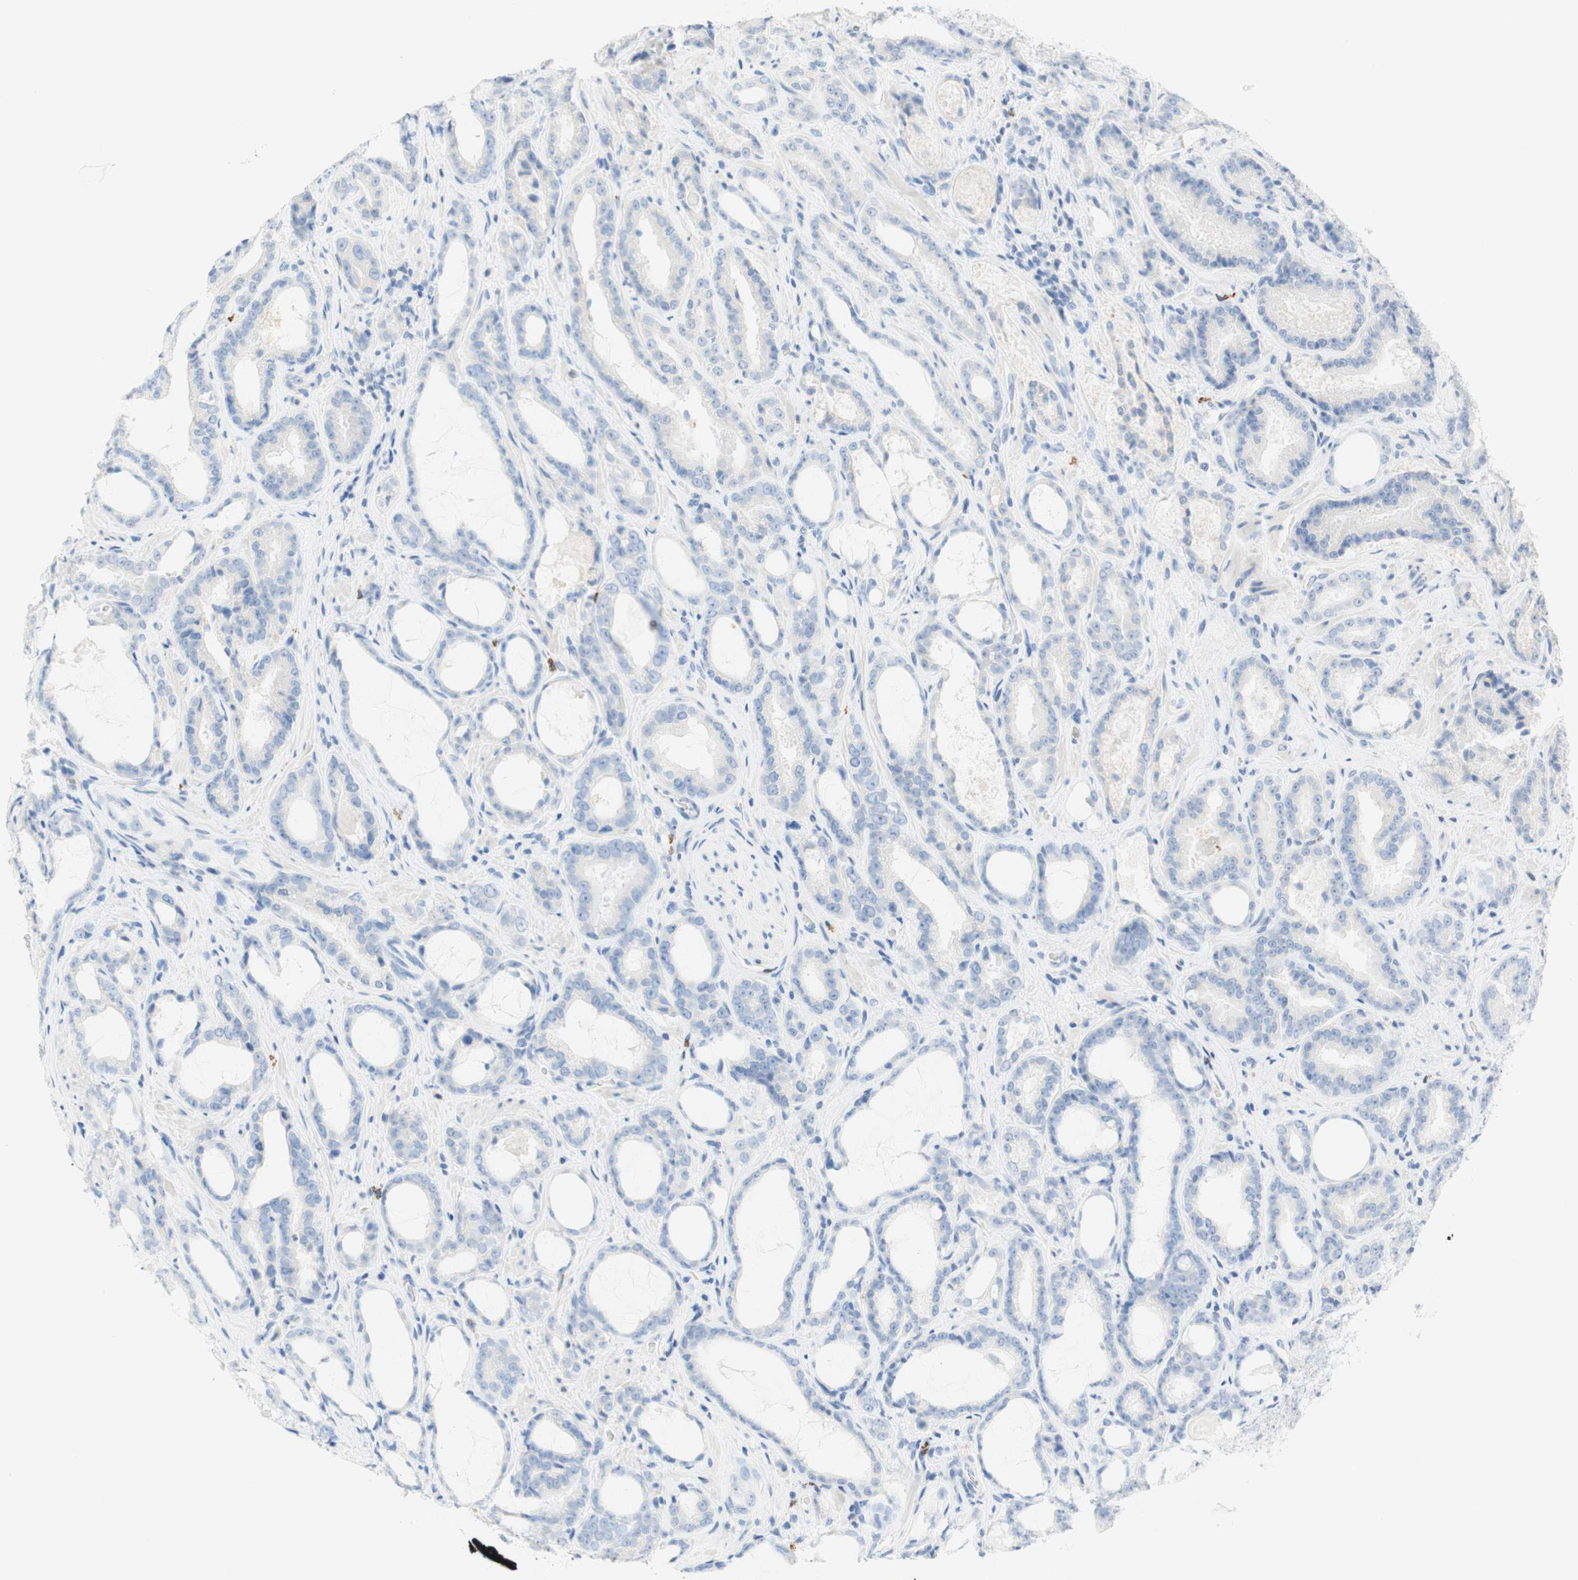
{"staining": {"intensity": "negative", "quantity": "none", "location": "none"}, "tissue": "prostate cancer", "cell_type": "Tumor cells", "image_type": "cancer", "snomed": [{"axis": "morphology", "description": "Adenocarcinoma, Low grade"}, {"axis": "topography", "description": "Prostate"}], "caption": "IHC image of neoplastic tissue: human prostate cancer (adenocarcinoma (low-grade)) stained with DAB (3,3'-diaminobenzidine) displays no significant protein staining in tumor cells.", "gene": "CEACAM1", "patient": {"sex": "male", "age": 60}}